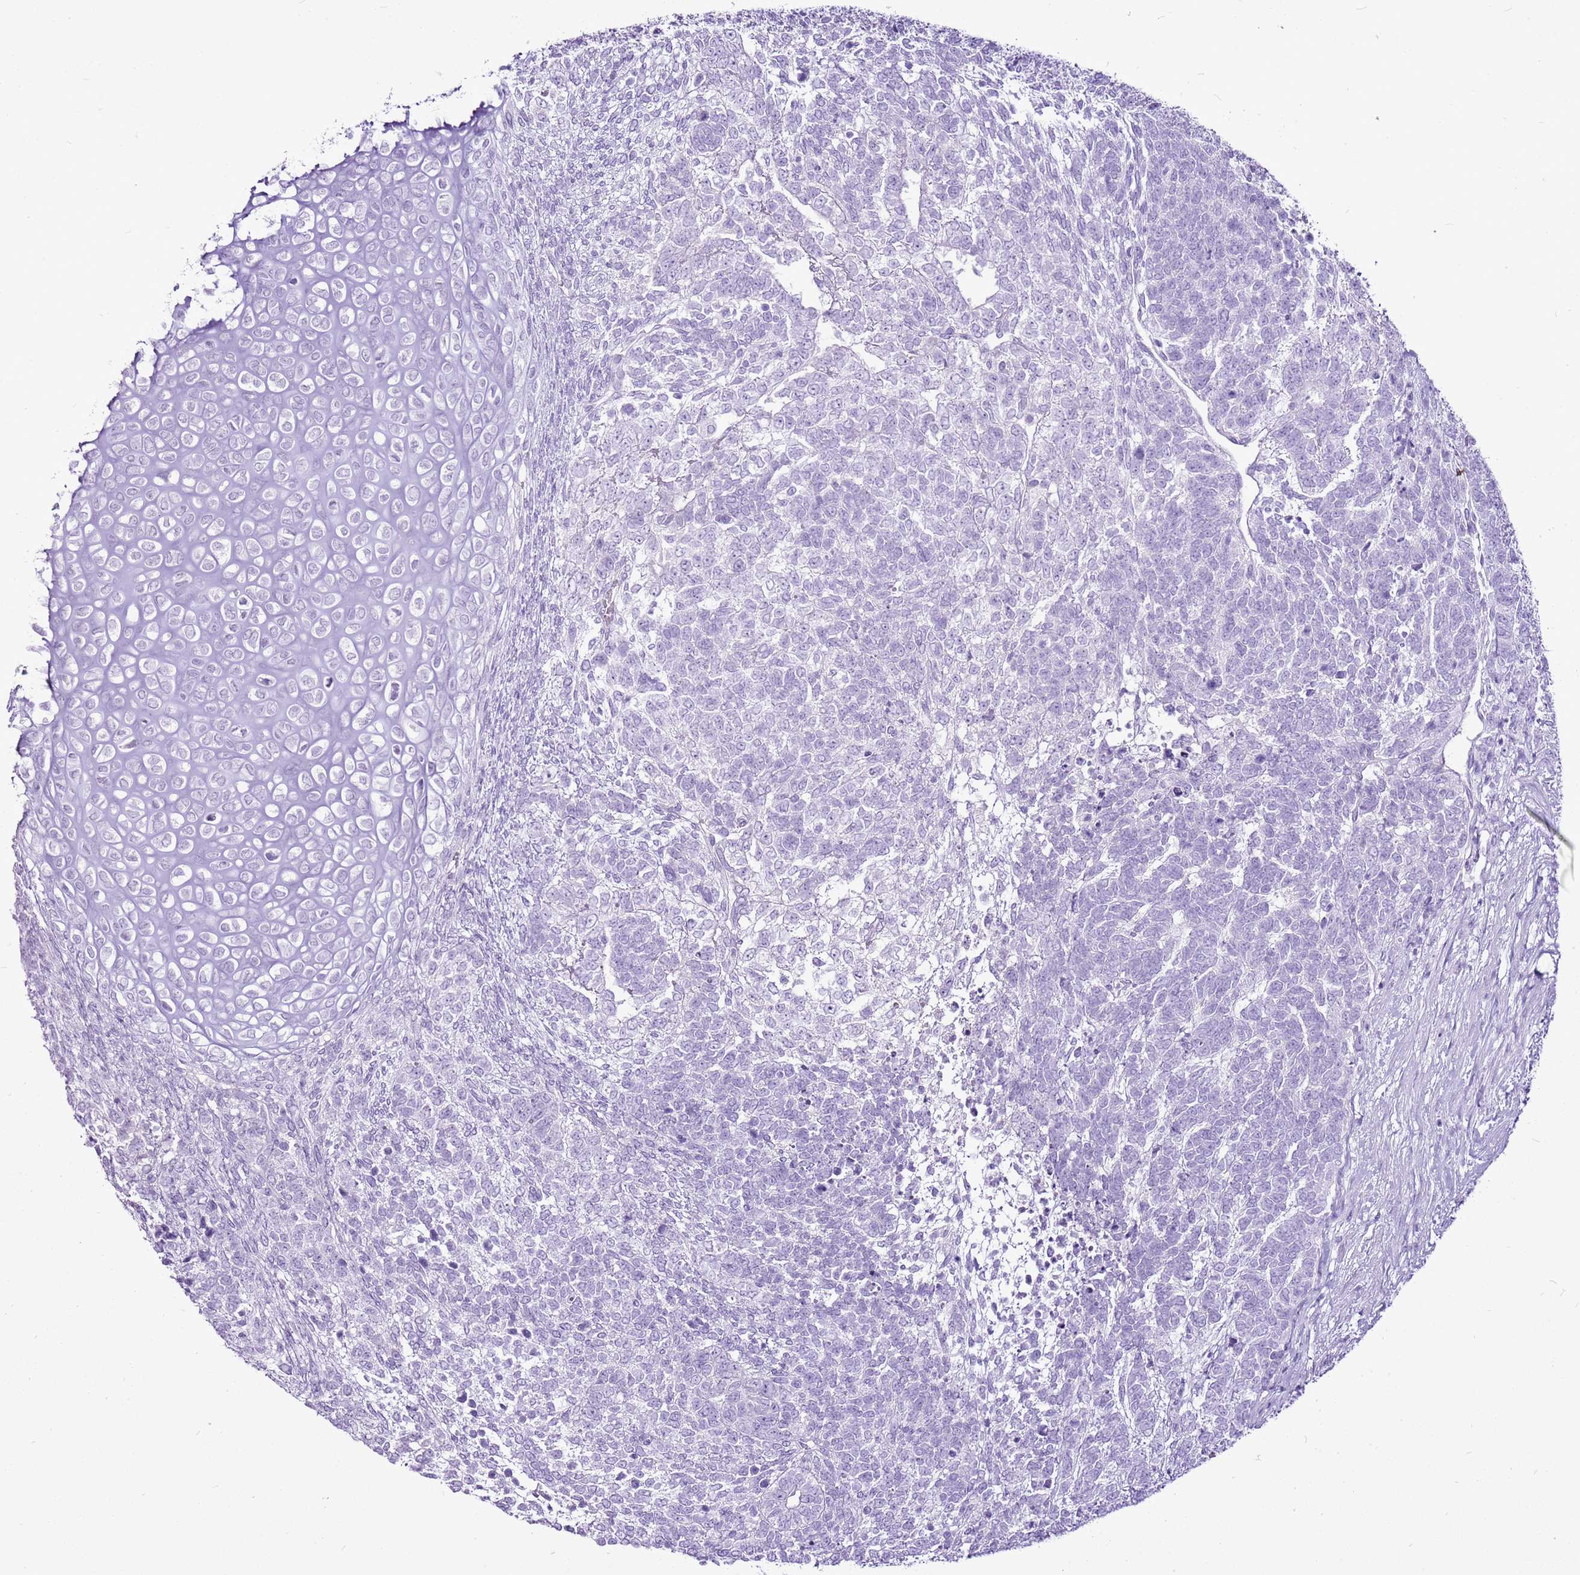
{"staining": {"intensity": "negative", "quantity": "none", "location": "none"}, "tissue": "testis cancer", "cell_type": "Tumor cells", "image_type": "cancer", "snomed": [{"axis": "morphology", "description": "Carcinoma, Embryonal, NOS"}, {"axis": "topography", "description": "Testis"}], "caption": "A high-resolution photomicrograph shows immunohistochemistry staining of testis cancer, which demonstrates no significant positivity in tumor cells.", "gene": "CNFN", "patient": {"sex": "male", "age": 23}}